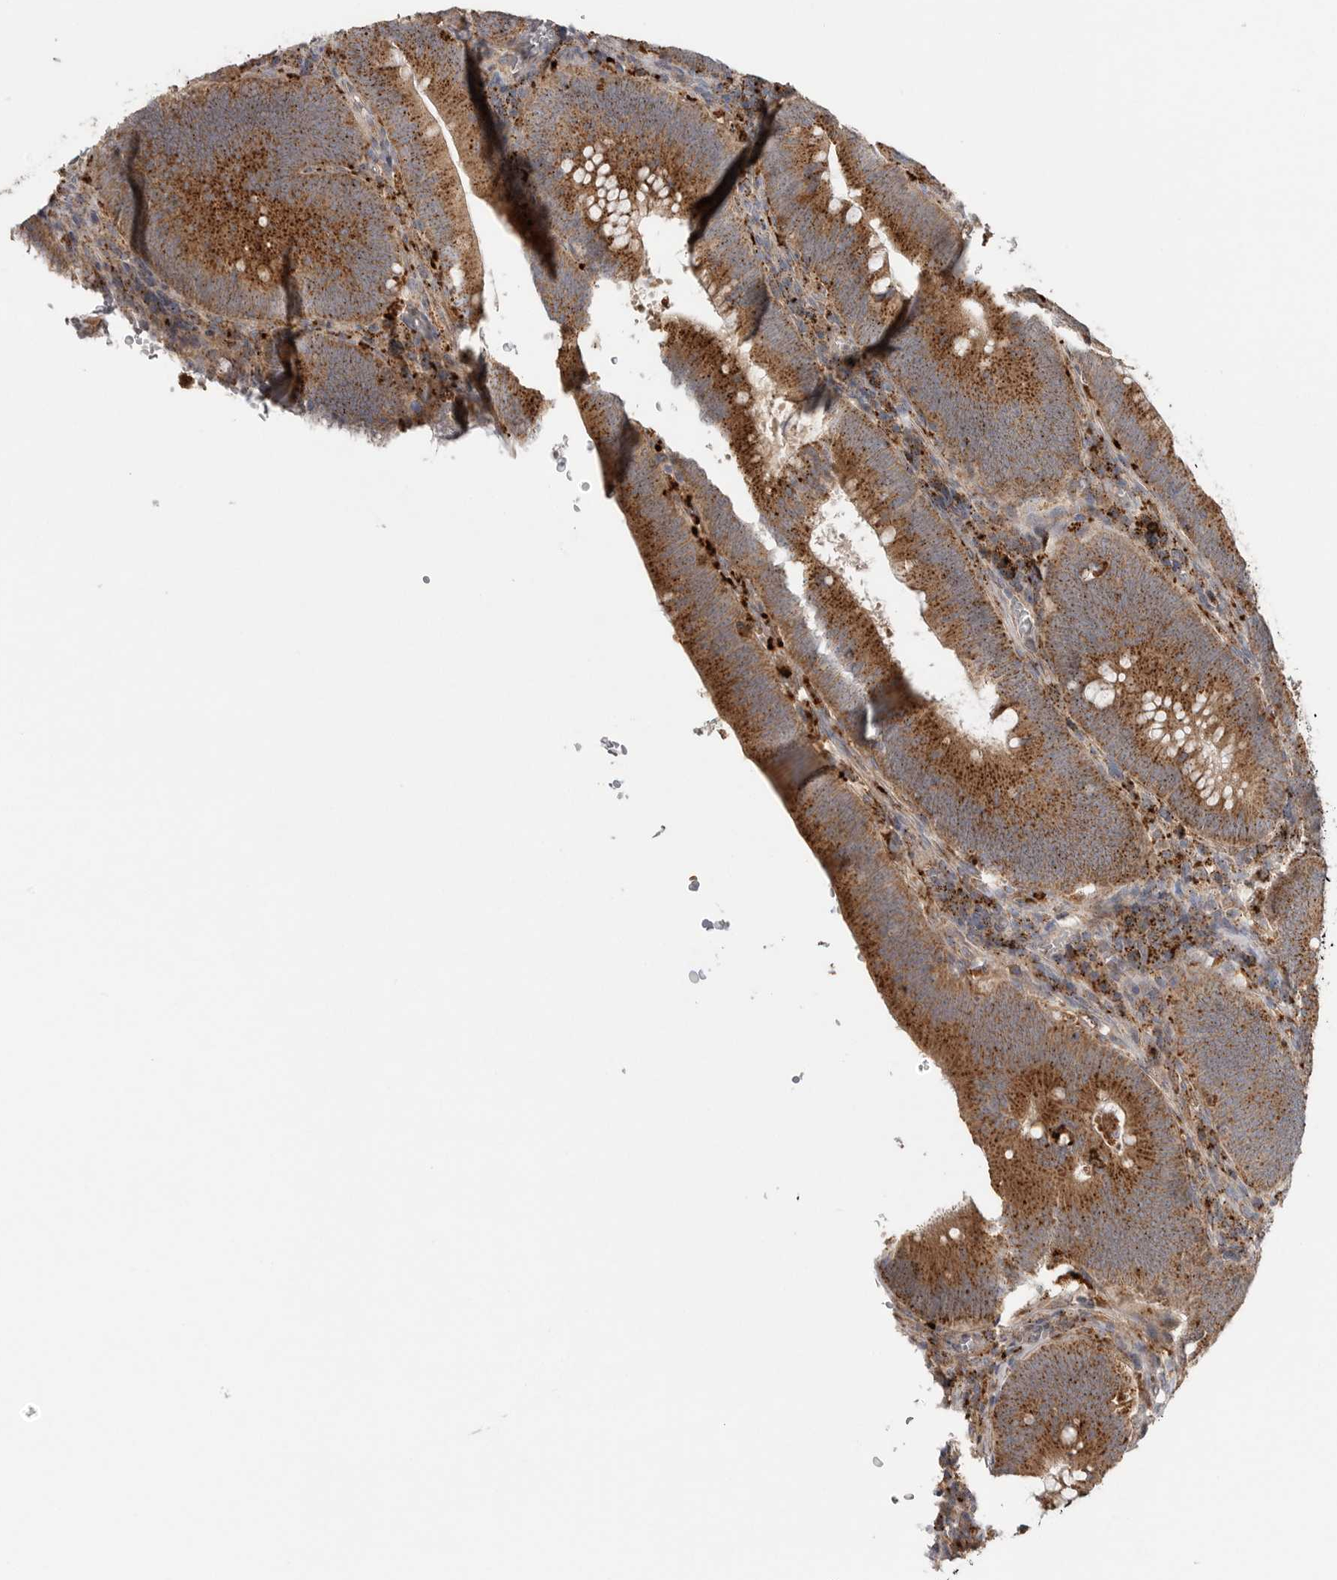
{"staining": {"intensity": "moderate", "quantity": ">75%", "location": "cytoplasmic/membranous"}, "tissue": "colorectal cancer", "cell_type": "Tumor cells", "image_type": "cancer", "snomed": [{"axis": "morphology", "description": "Normal tissue, NOS"}, {"axis": "topography", "description": "Colon"}], "caption": "Moderate cytoplasmic/membranous expression for a protein is present in about >75% of tumor cells of colorectal cancer using immunohistochemistry (IHC).", "gene": "GALNS", "patient": {"sex": "female", "age": 82}}